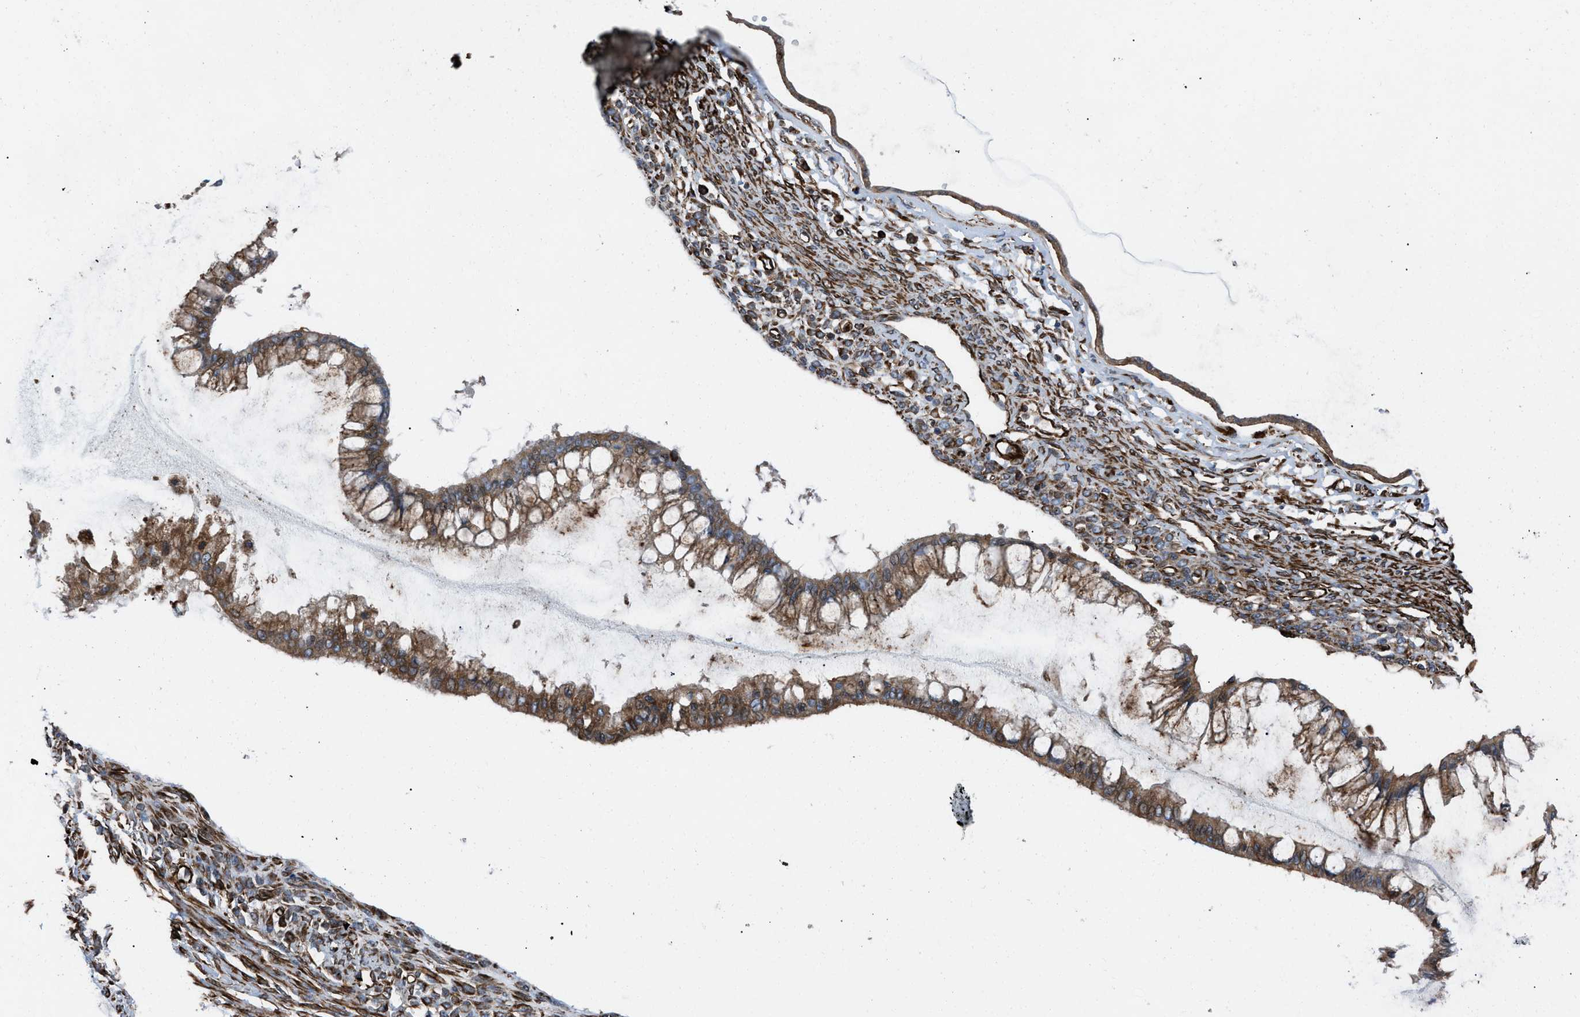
{"staining": {"intensity": "moderate", "quantity": ">75%", "location": "cytoplasmic/membranous"}, "tissue": "ovarian cancer", "cell_type": "Tumor cells", "image_type": "cancer", "snomed": [{"axis": "morphology", "description": "Cystadenocarcinoma, mucinous, NOS"}, {"axis": "topography", "description": "Ovary"}], "caption": "Approximately >75% of tumor cells in ovarian cancer display moderate cytoplasmic/membranous protein expression as visualized by brown immunohistochemical staining.", "gene": "PTPRE", "patient": {"sex": "female", "age": 73}}